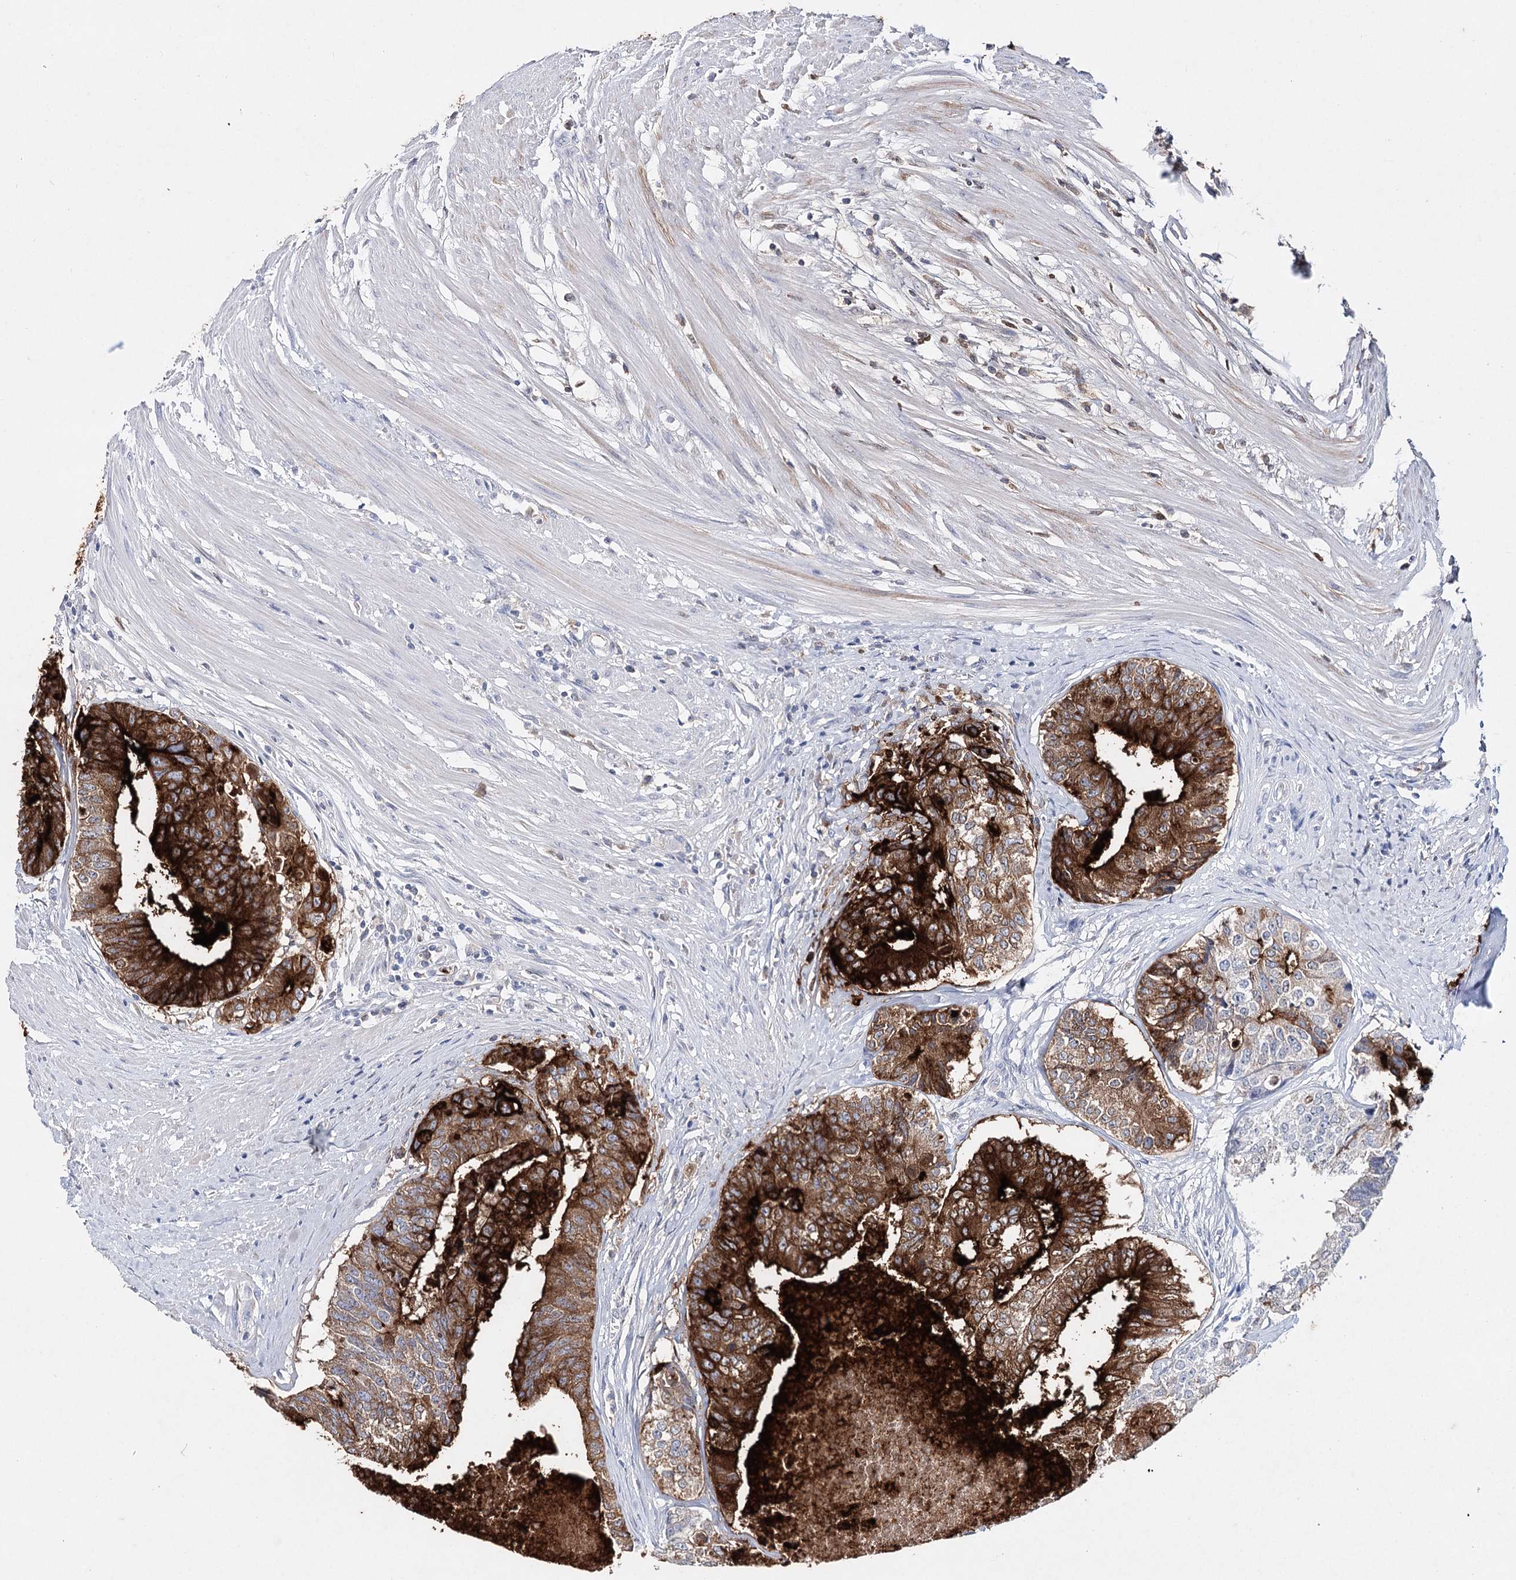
{"staining": {"intensity": "strong", "quantity": ">75%", "location": "cytoplasmic/membranous"}, "tissue": "colorectal cancer", "cell_type": "Tumor cells", "image_type": "cancer", "snomed": [{"axis": "morphology", "description": "Adenocarcinoma, NOS"}, {"axis": "topography", "description": "Colon"}], "caption": "This histopathology image displays IHC staining of human colorectal cancer, with high strong cytoplasmic/membranous expression in approximately >75% of tumor cells.", "gene": "CEACAM8", "patient": {"sex": "female", "age": 67}}